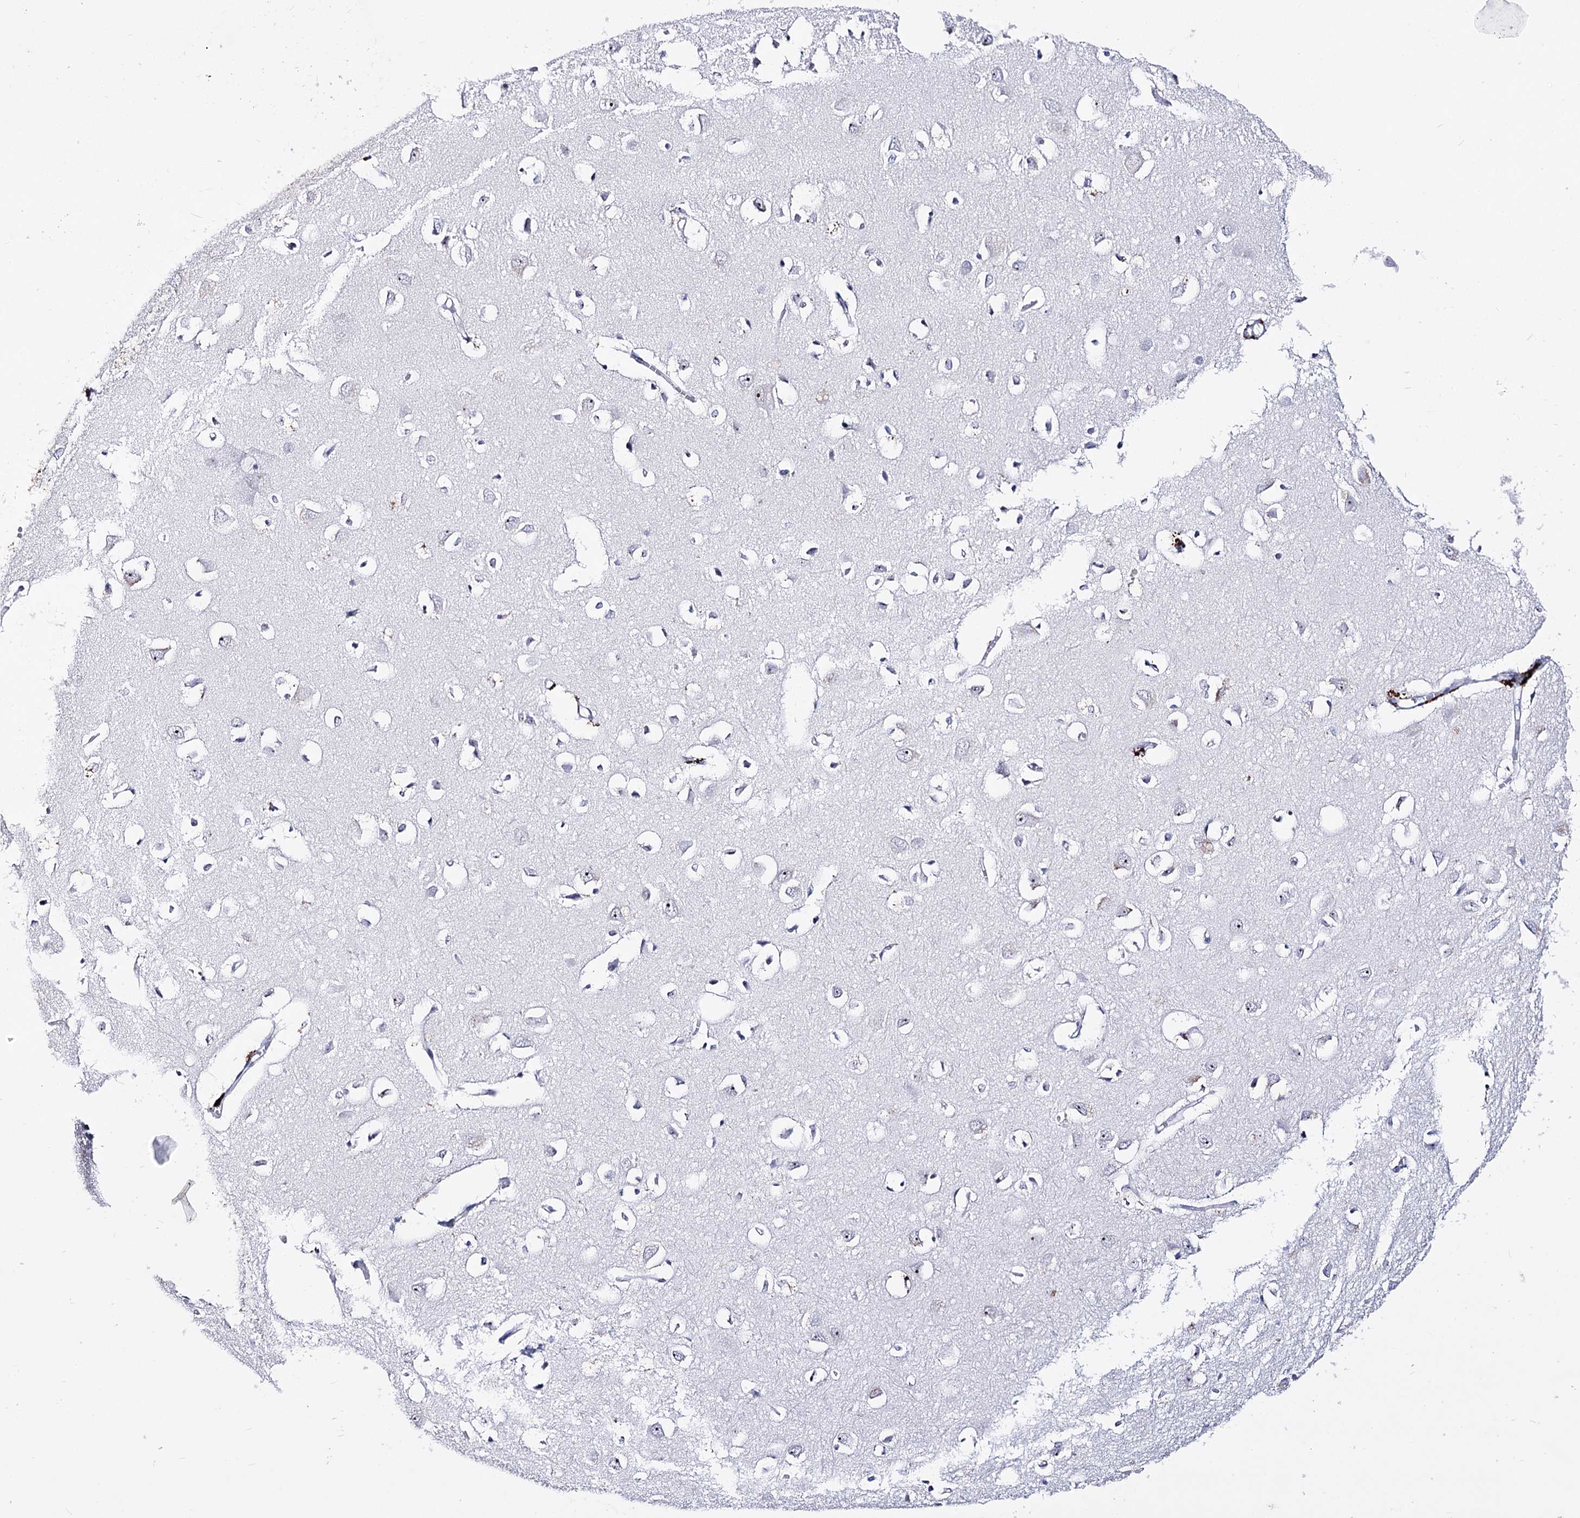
{"staining": {"intensity": "negative", "quantity": "none", "location": "none"}, "tissue": "cerebral cortex", "cell_type": "Endothelial cells", "image_type": "normal", "snomed": [{"axis": "morphology", "description": "Normal tissue, NOS"}, {"axis": "topography", "description": "Cerebral cortex"}], "caption": "Endothelial cells are negative for brown protein staining in normal cerebral cortex. (Immunohistochemistry (ihc), brightfield microscopy, high magnification).", "gene": "PCGF5", "patient": {"sex": "female", "age": 64}}